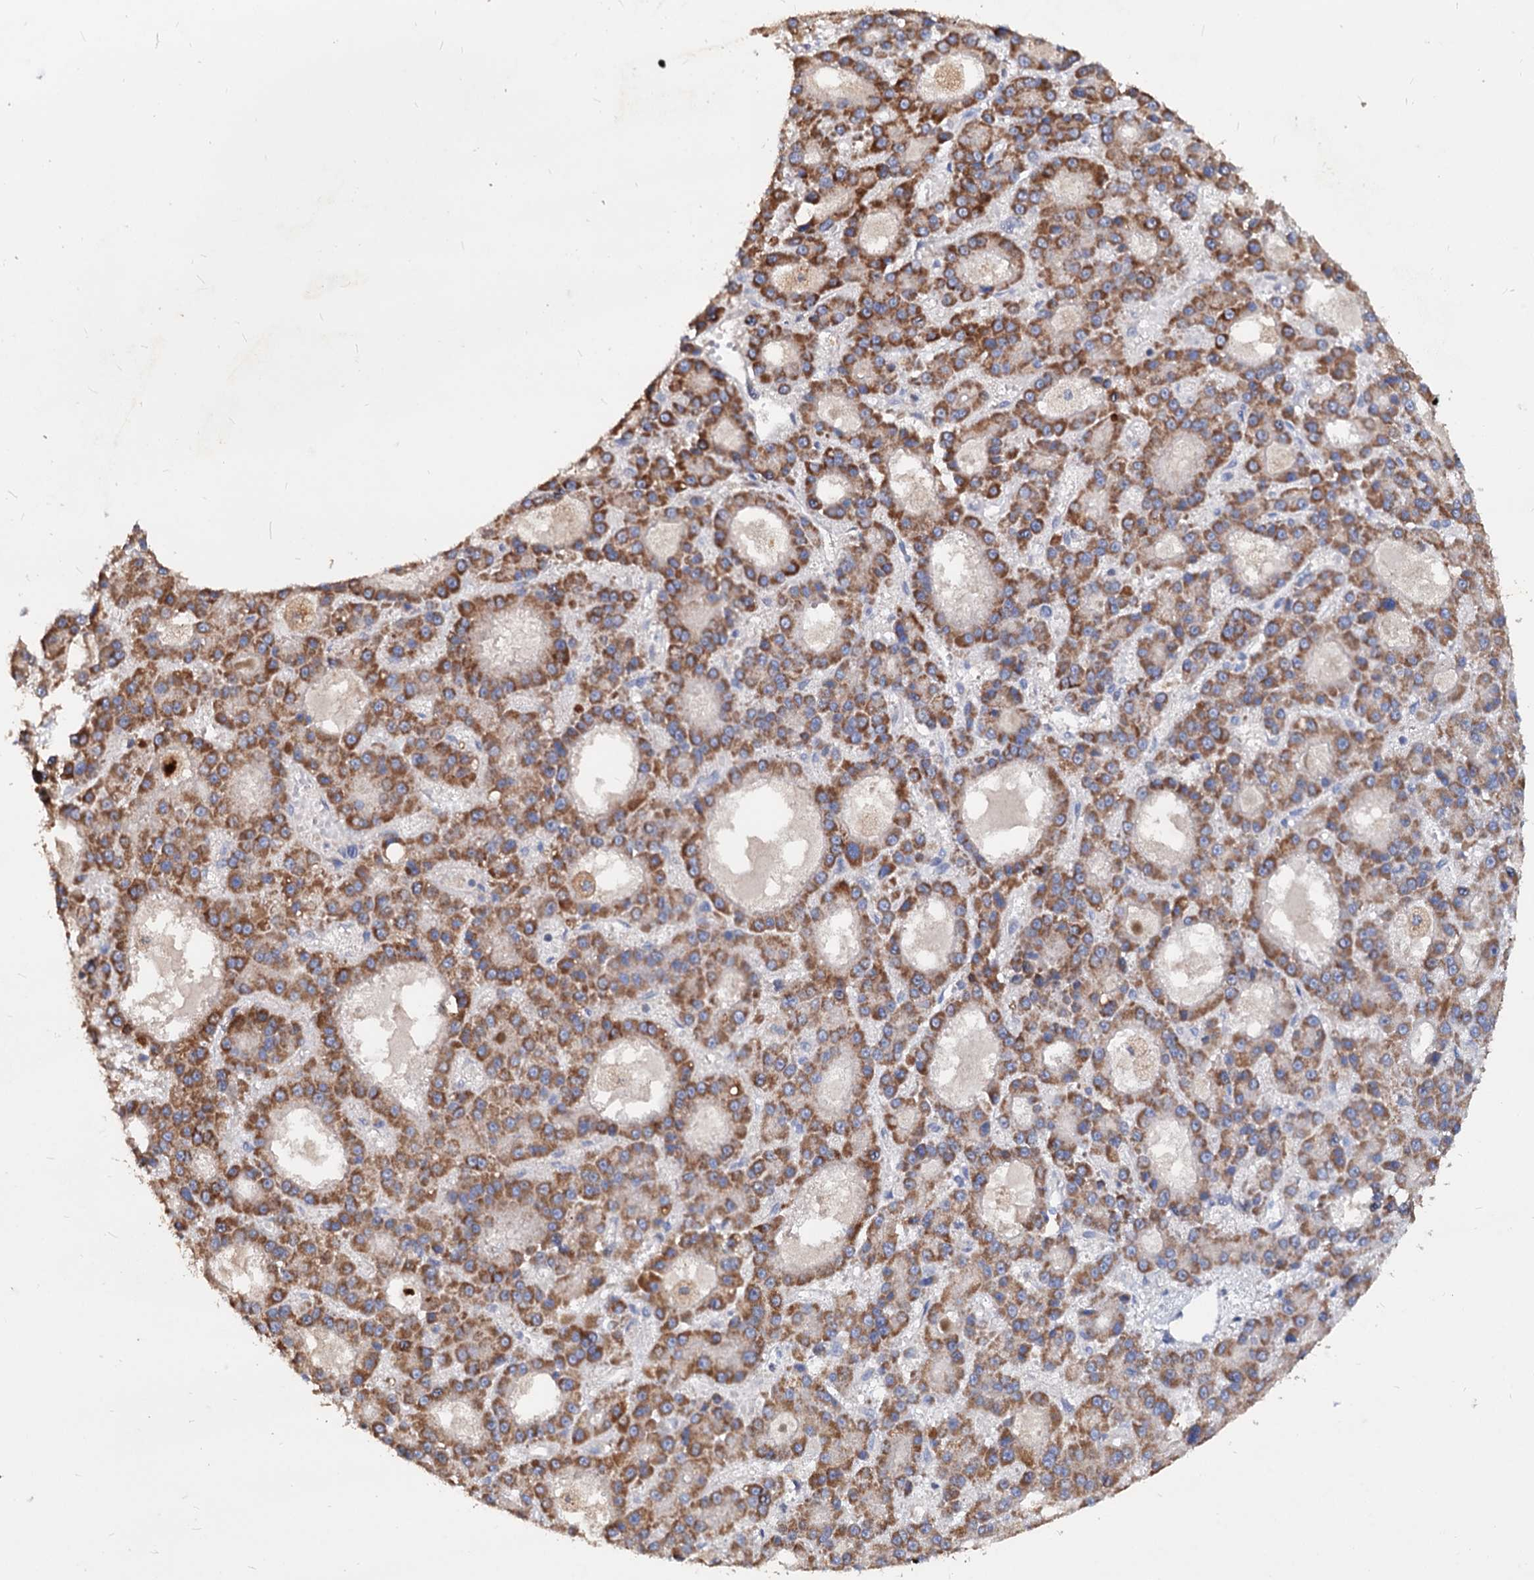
{"staining": {"intensity": "moderate", "quantity": ">75%", "location": "cytoplasmic/membranous"}, "tissue": "liver cancer", "cell_type": "Tumor cells", "image_type": "cancer", "snomed": [{"axis": "morphology", "description": "Carcinoma, Hepatocellular, NOS"}, {"axis": "topography", "description": "Liver"}], "caption": "Brown immunohistochemical staining in hepatocellular carcinoma (liver) exhibits moderate cytoplasmic/membranous staining in about >75% of tumor cells. The staining was performed using DAB (3,3'-diaminobenzidine), with brown indicating positive protein expression. Nuclei are stained blue with hematoxylin.", "gene": "DEPDC4", "patient": {"sex": "male", "age": 70}}